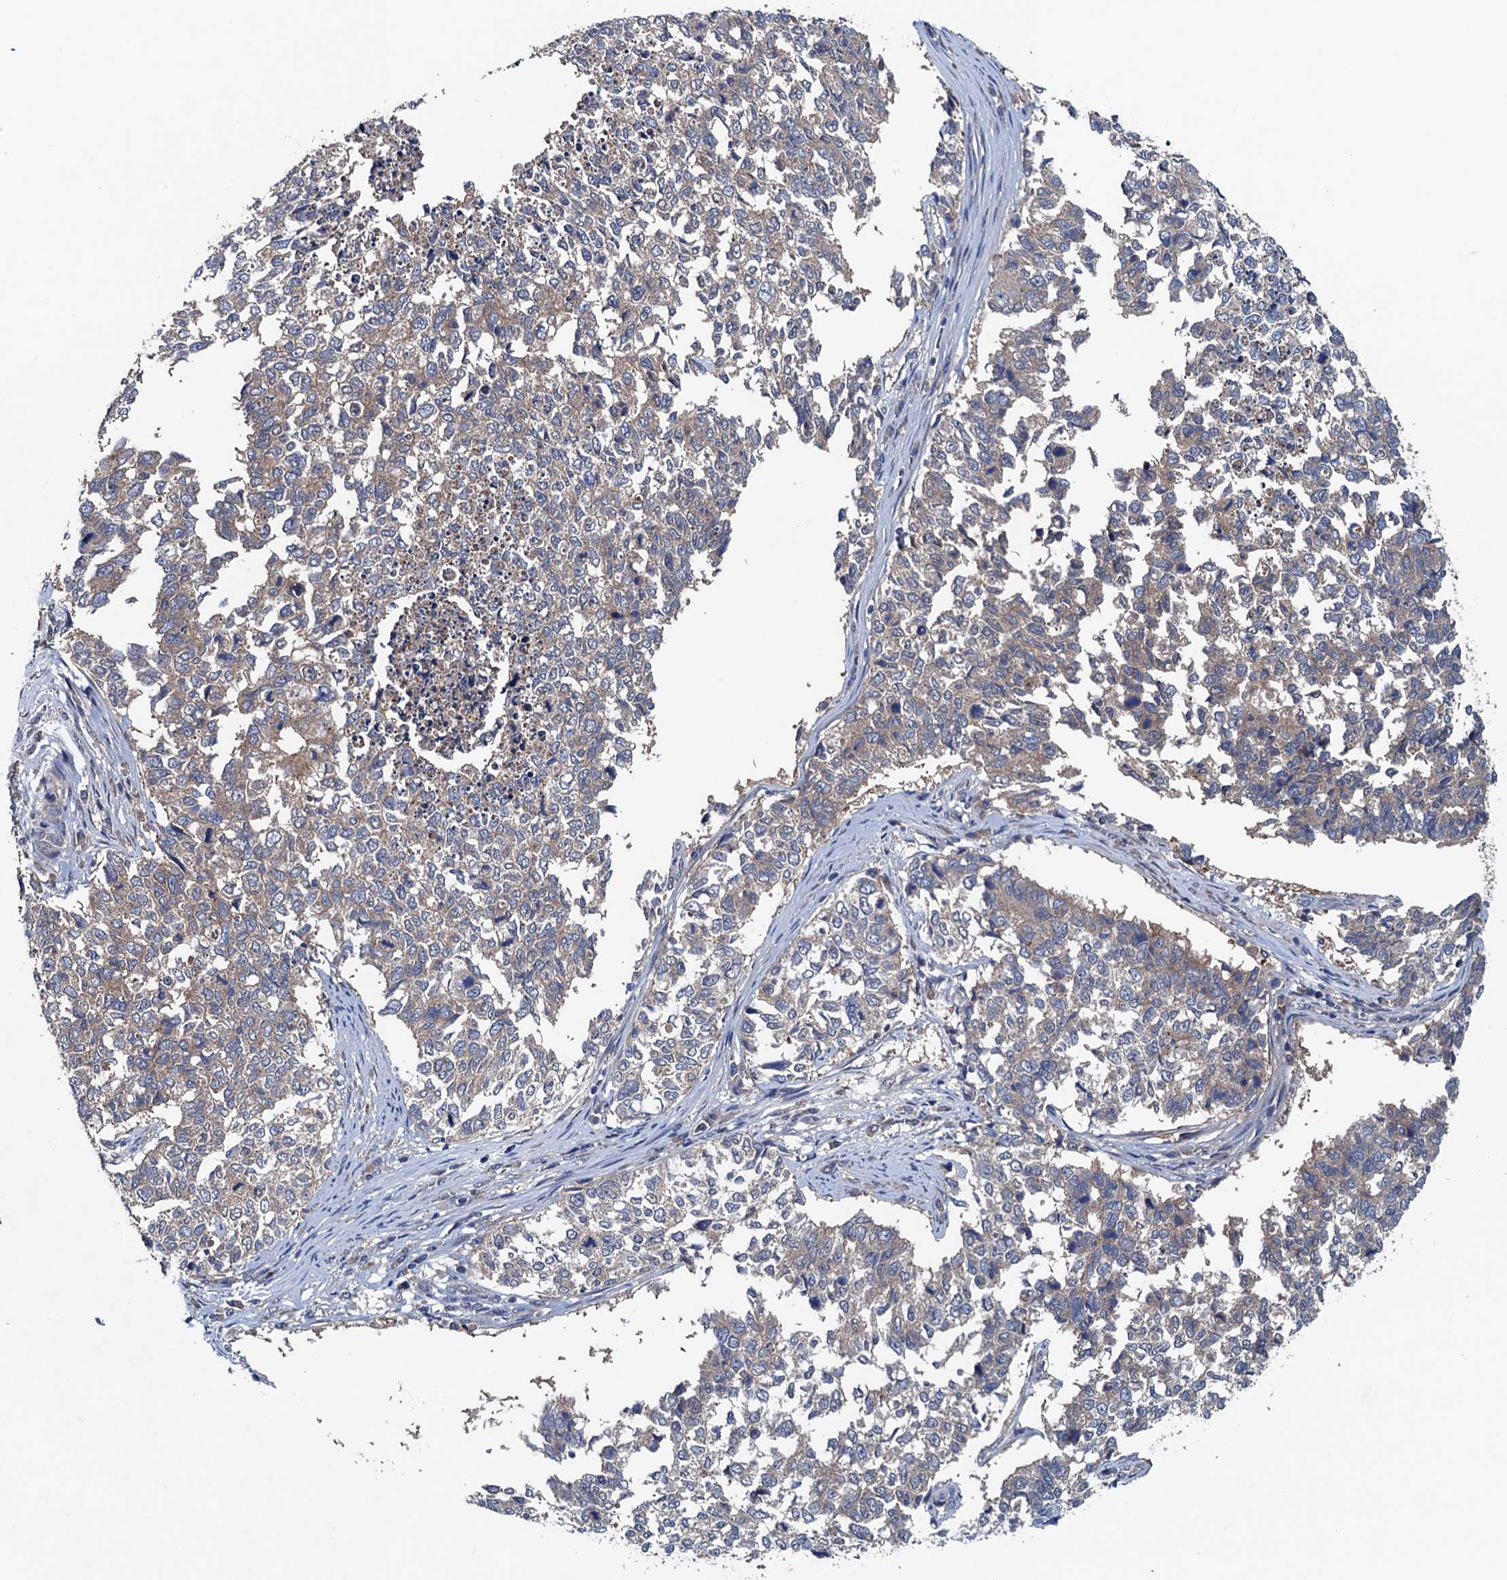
{"staining": {"intensity": "weak", "quantity": "25%-75%", "location": "cytoplasmic/membranous"}, "tissue": "cervical cancer", "cell_type": "Tumor cells", "image_type": "cancer", "snomed": [{"axis": "morphology", "description": "Squamous cell carcinoma, NOS"}, {"axis": "topography", "description": "Cervix"}], "caption": "Immunohistochemical staining of cervical squamous cell carcinoma shows low levels of weak cytoplasmic/membranous positivity in about 25%-75% of tumor cells.", "gene": "BLTP3B", "patient": {"sex": "female", "age": 63}}